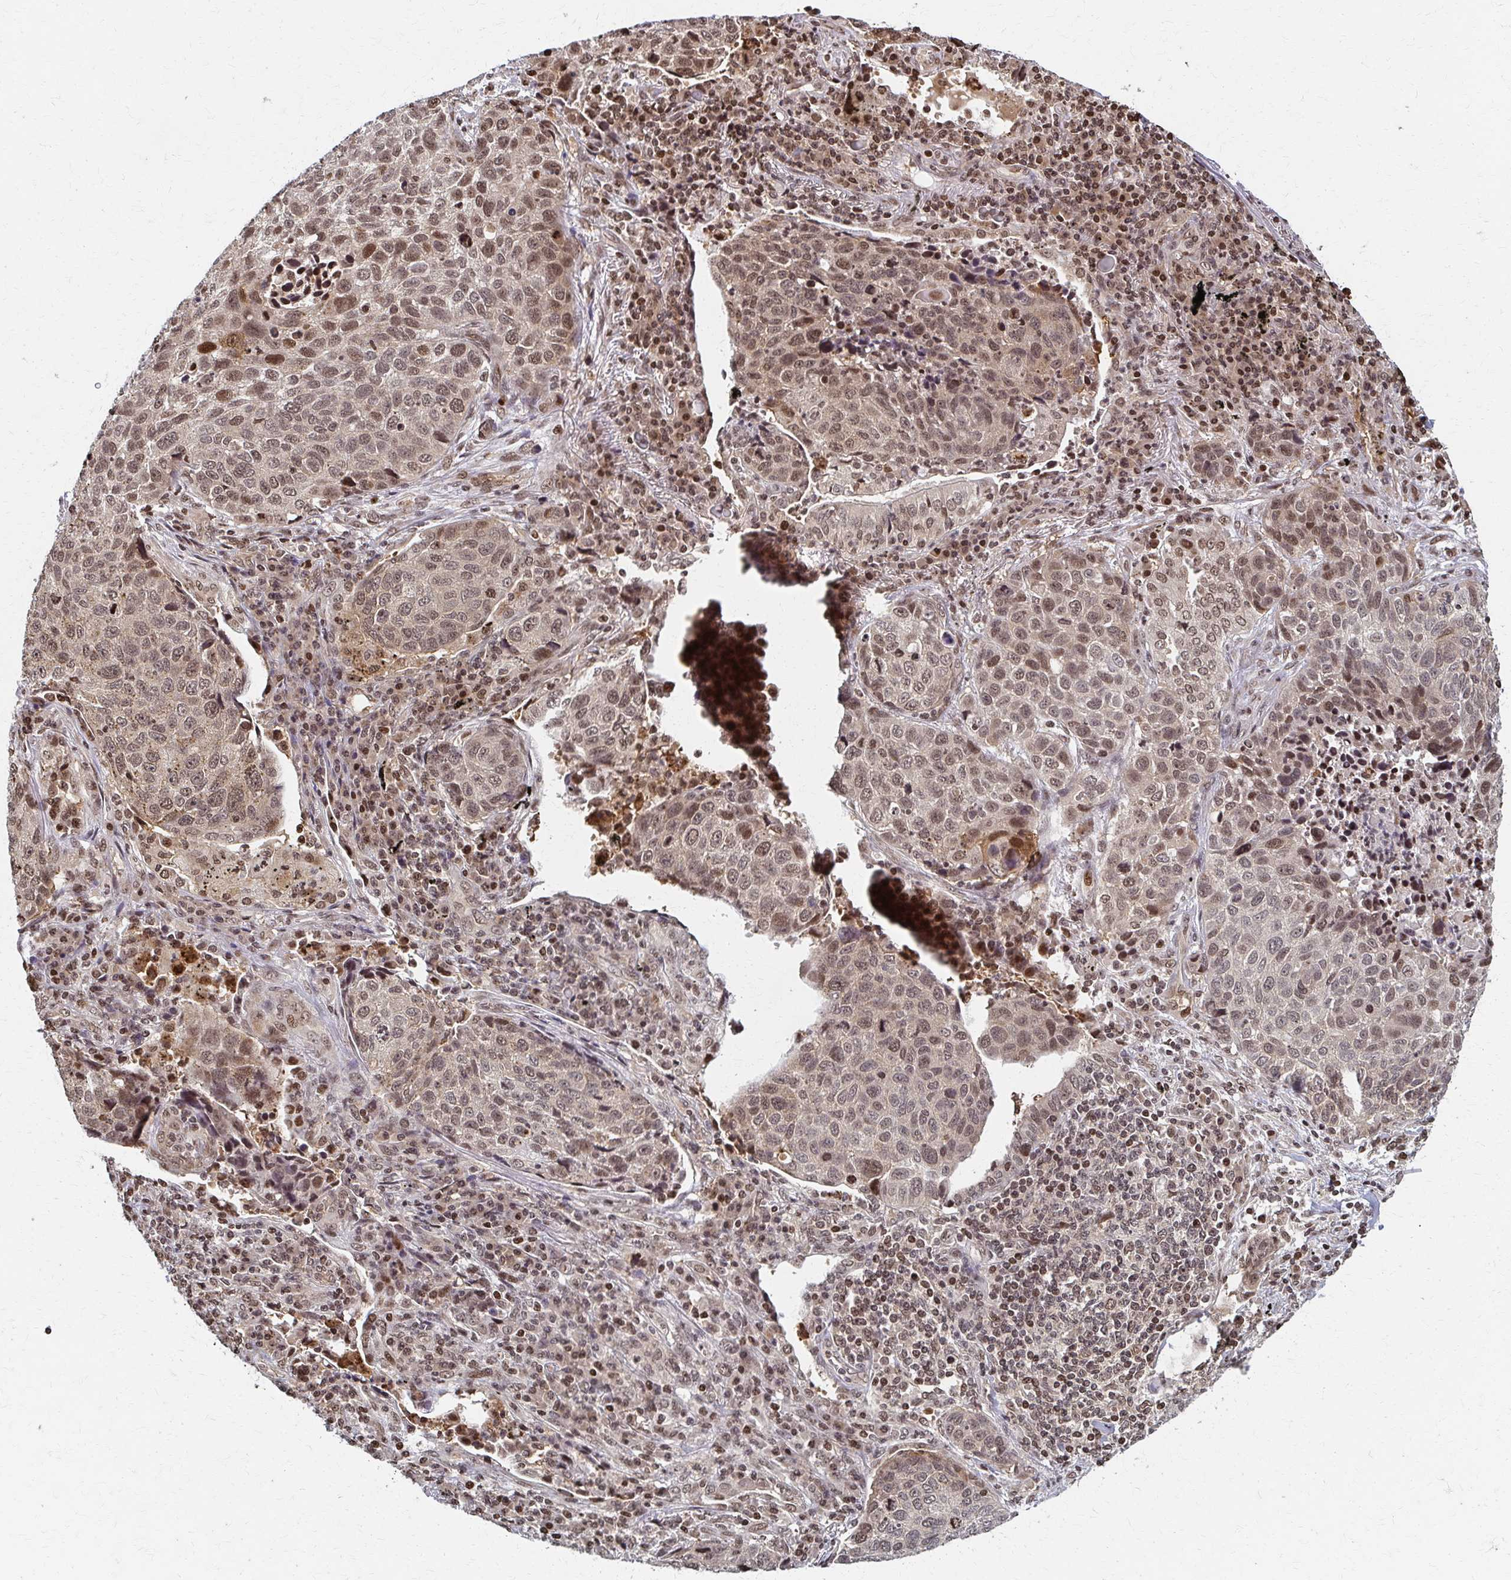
{"staining": {"intensity": "moderate", "quantity": "25%-75%", "location": "nuclear"}, "tissue": "lung cancer", "cell_type": "Tumor cells", "image_type": "cancer", "snomed": [{"axis": "morphology", "description": "Squamous cell carcinoma, NOS"}, {"axis": "topography", "description": "Lymph node"}, {"axis": "topography", "description": "Lung"}], "caption": "Lung cancer (squamous cell carcinoma) stained for a protein shows moderate nuclear positivity in tumor cells. The staining was performed using DAB (3,3'-diaminobenzidine) to visualize the protein expression in brown, while the nuclei were stained in blue with hematoxylin (Magnification: 20x).", "gene": "PSMD7", "patient": {"sex": "male", "age": 61}}